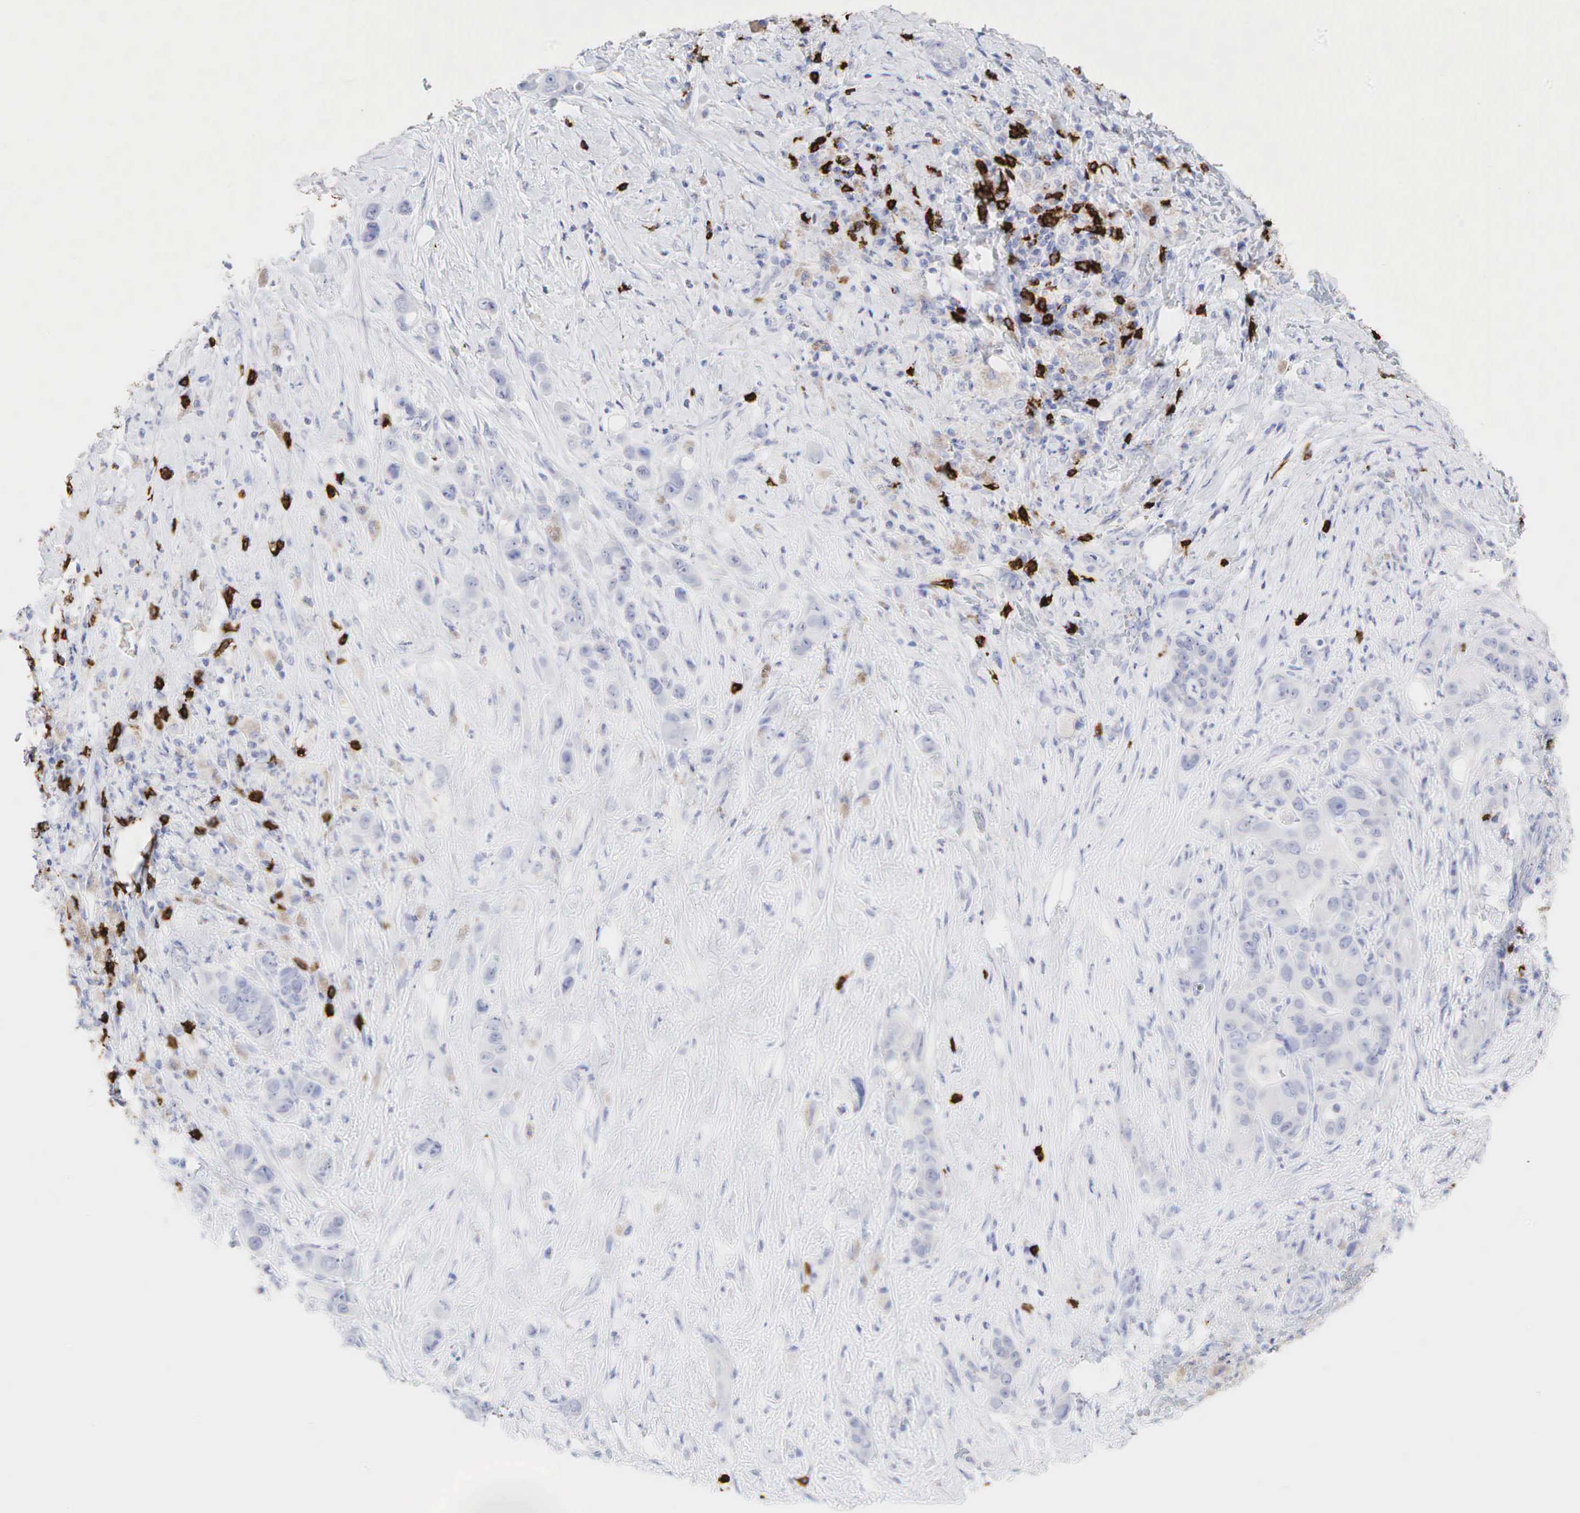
{"staining": {"intensity": "negative", "quantity": "none", "location": "none"}, "tissue": "liver cancer", "cell_type": "Tumor cells", "image_type": "cancer", "snomed": [{"axis": "morphology", "description": "Cholangiocarcinoma"}, {"axis": "topography", "description": "Liver"}], "caption": "This is a photomicrograph of IHC staining of liver cancer, which shows no staining in tumor cells.", "gene": "CD8A", "patient": {"sex": "female", "age": 79}}